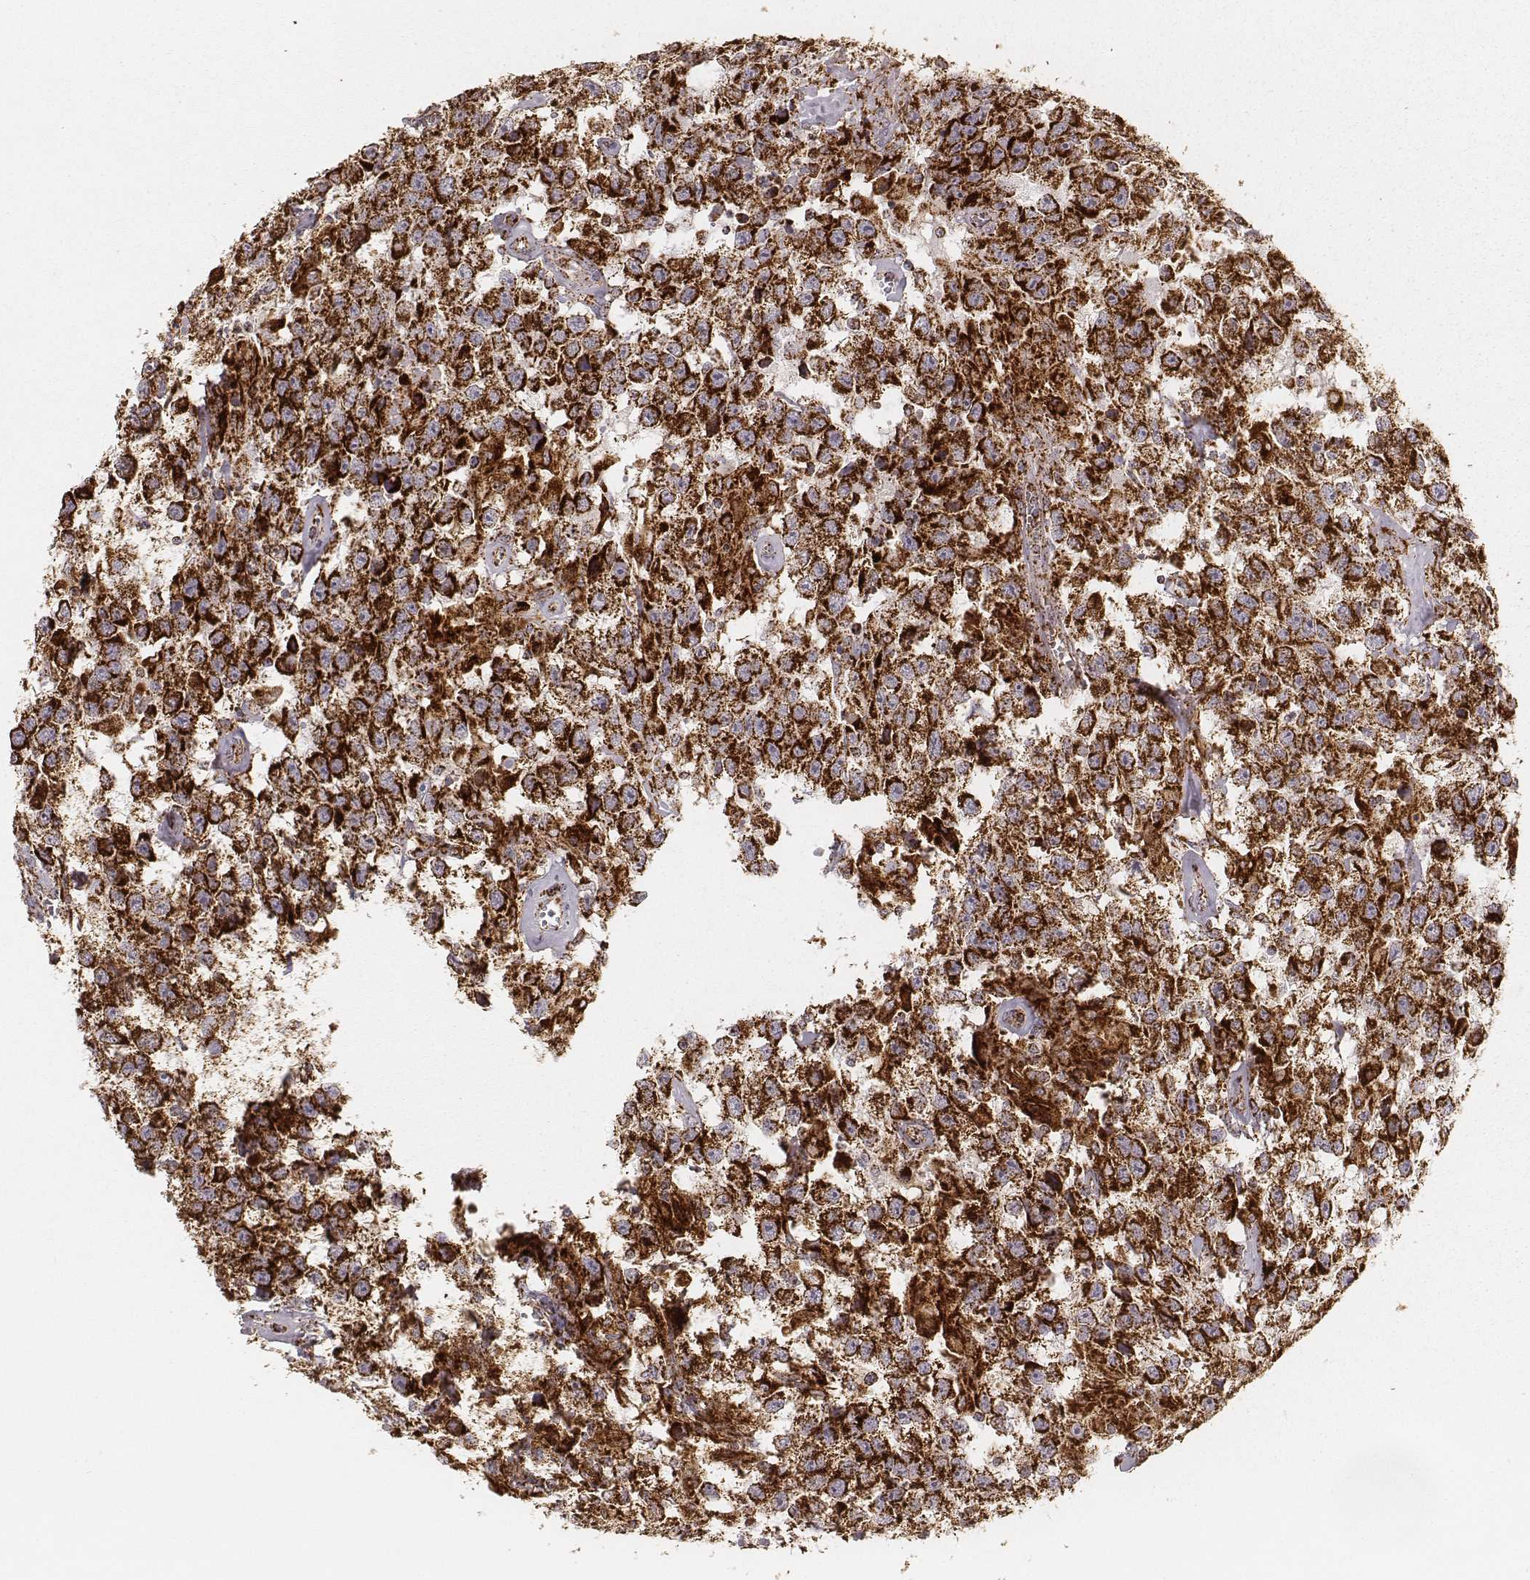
{"staining": {"intensity": "strong", "quantity": ">75%", "location": "cytoplasmic/membranous"}, "tissue": "testis cancer", "cell_type": "Tumor cells", "image_type": "cancer", "snomed": [{"axis": "morphology", "description": "Seminoma, NOS"}, {"axis": "topography", "description": "Testis"}], "caption": "The photomicrograph shows staining of testis cancer, revealing strong cytoplasmic/membranous protein expression (brown color) within tumor cells.", "gene": "CS", "patient": {"sex": "male", "age": 43}}